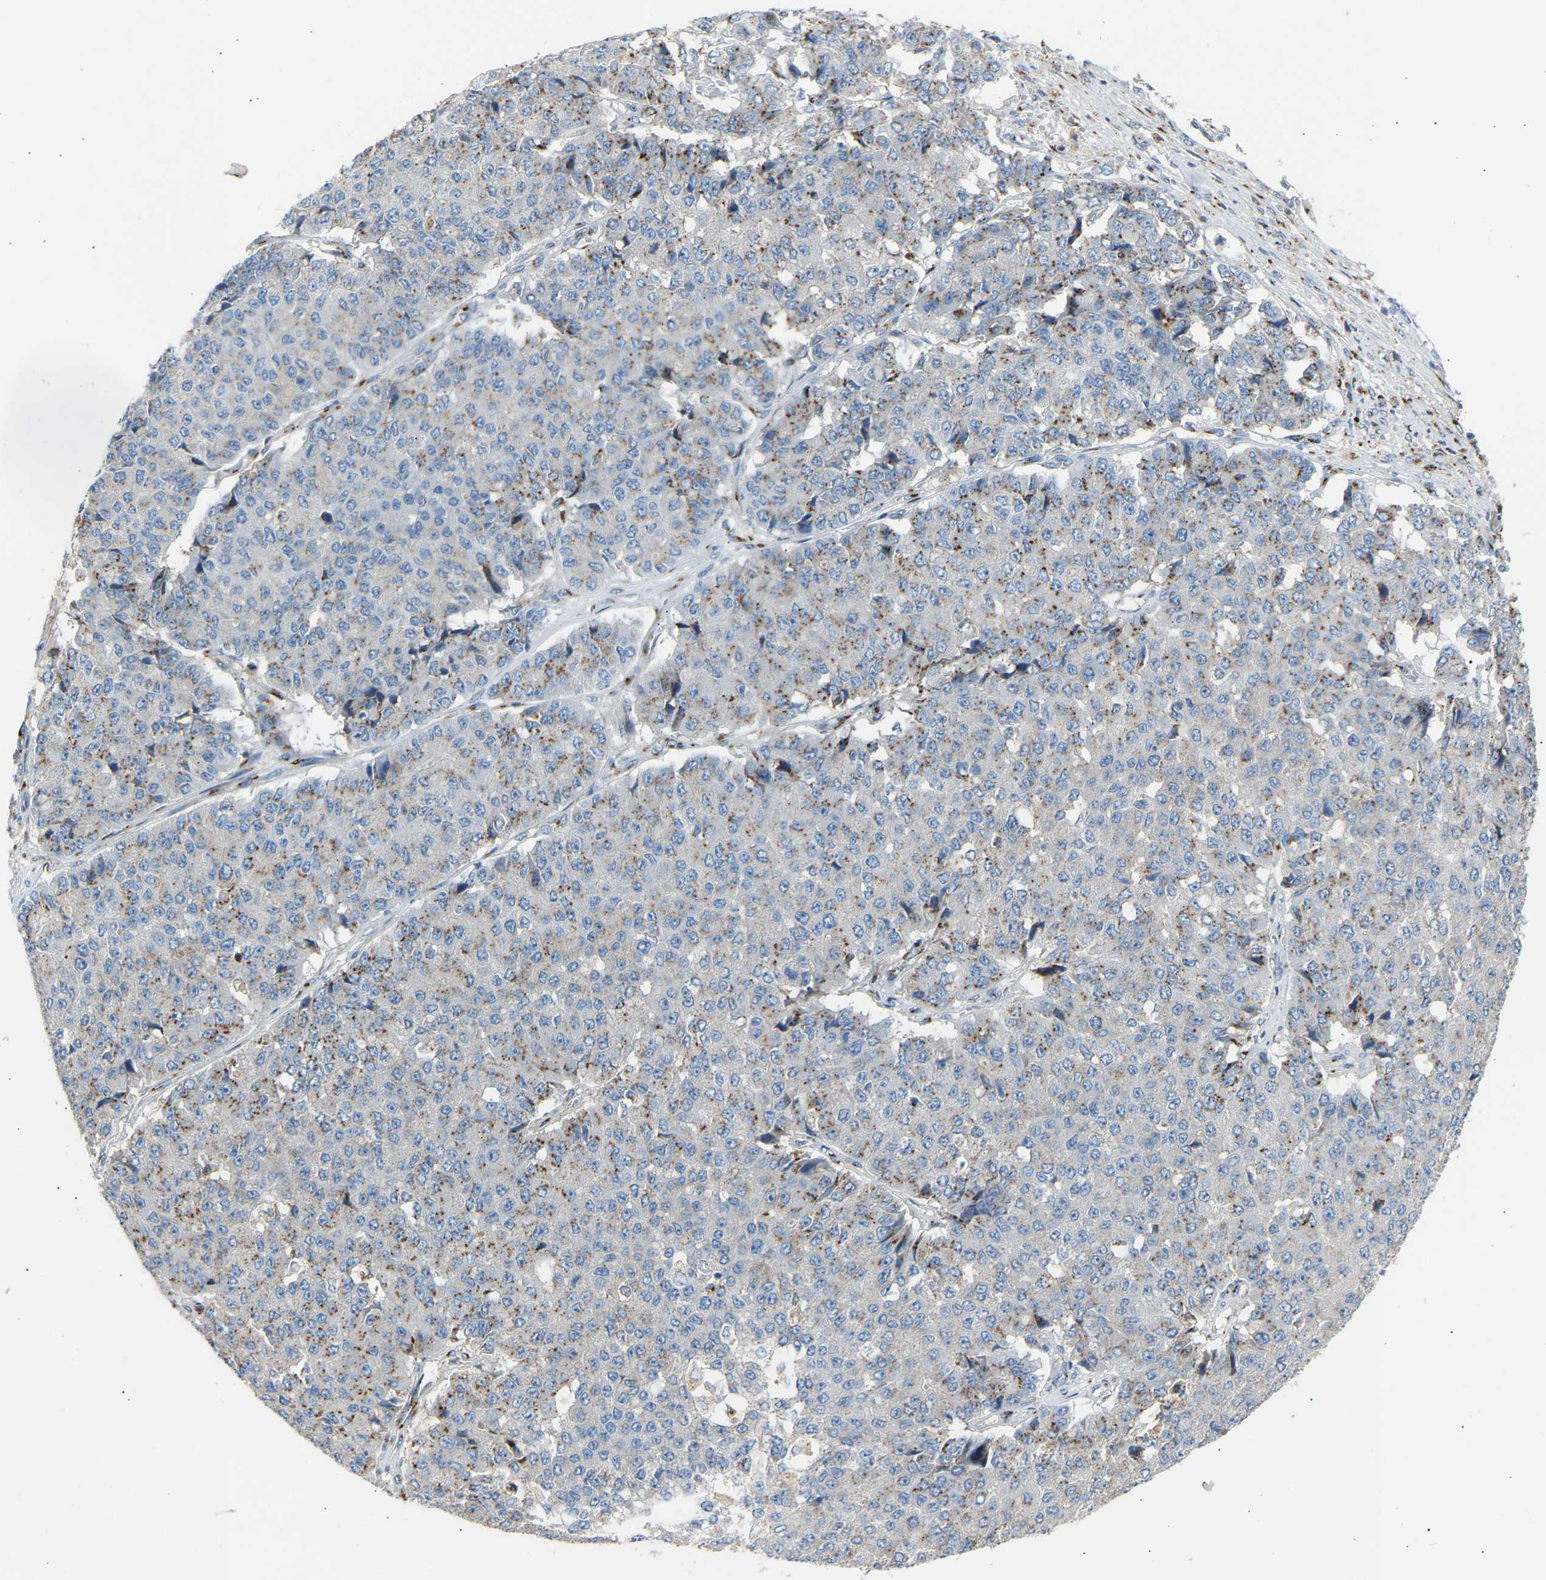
{"staining": {"intensity": "weak", "quantity": "25%-75%", "location": "cytoplasmic/membranous"}, "tissue": "pancreatic cancer", "cell_type": "Tumor cells", "image_type": "cancer", "snomed": [{"axis": "morphology", "description": "Adenocarcinoma, NOS"}, {"axis": "topography", "description": "Pancreas"}], "caption": "Adenocarcinoma (pancreatic) stained with DAB (3,3'-diaminobenzidine) immunohistochemistry (IHC) displays low levels of weak cytoplasmic/membranous positivity in about 25%-75% of tumor cells. Nuclei are stained in blue.", "gene": "CYREN", "patient": {"sex": "male", "age": 50}}